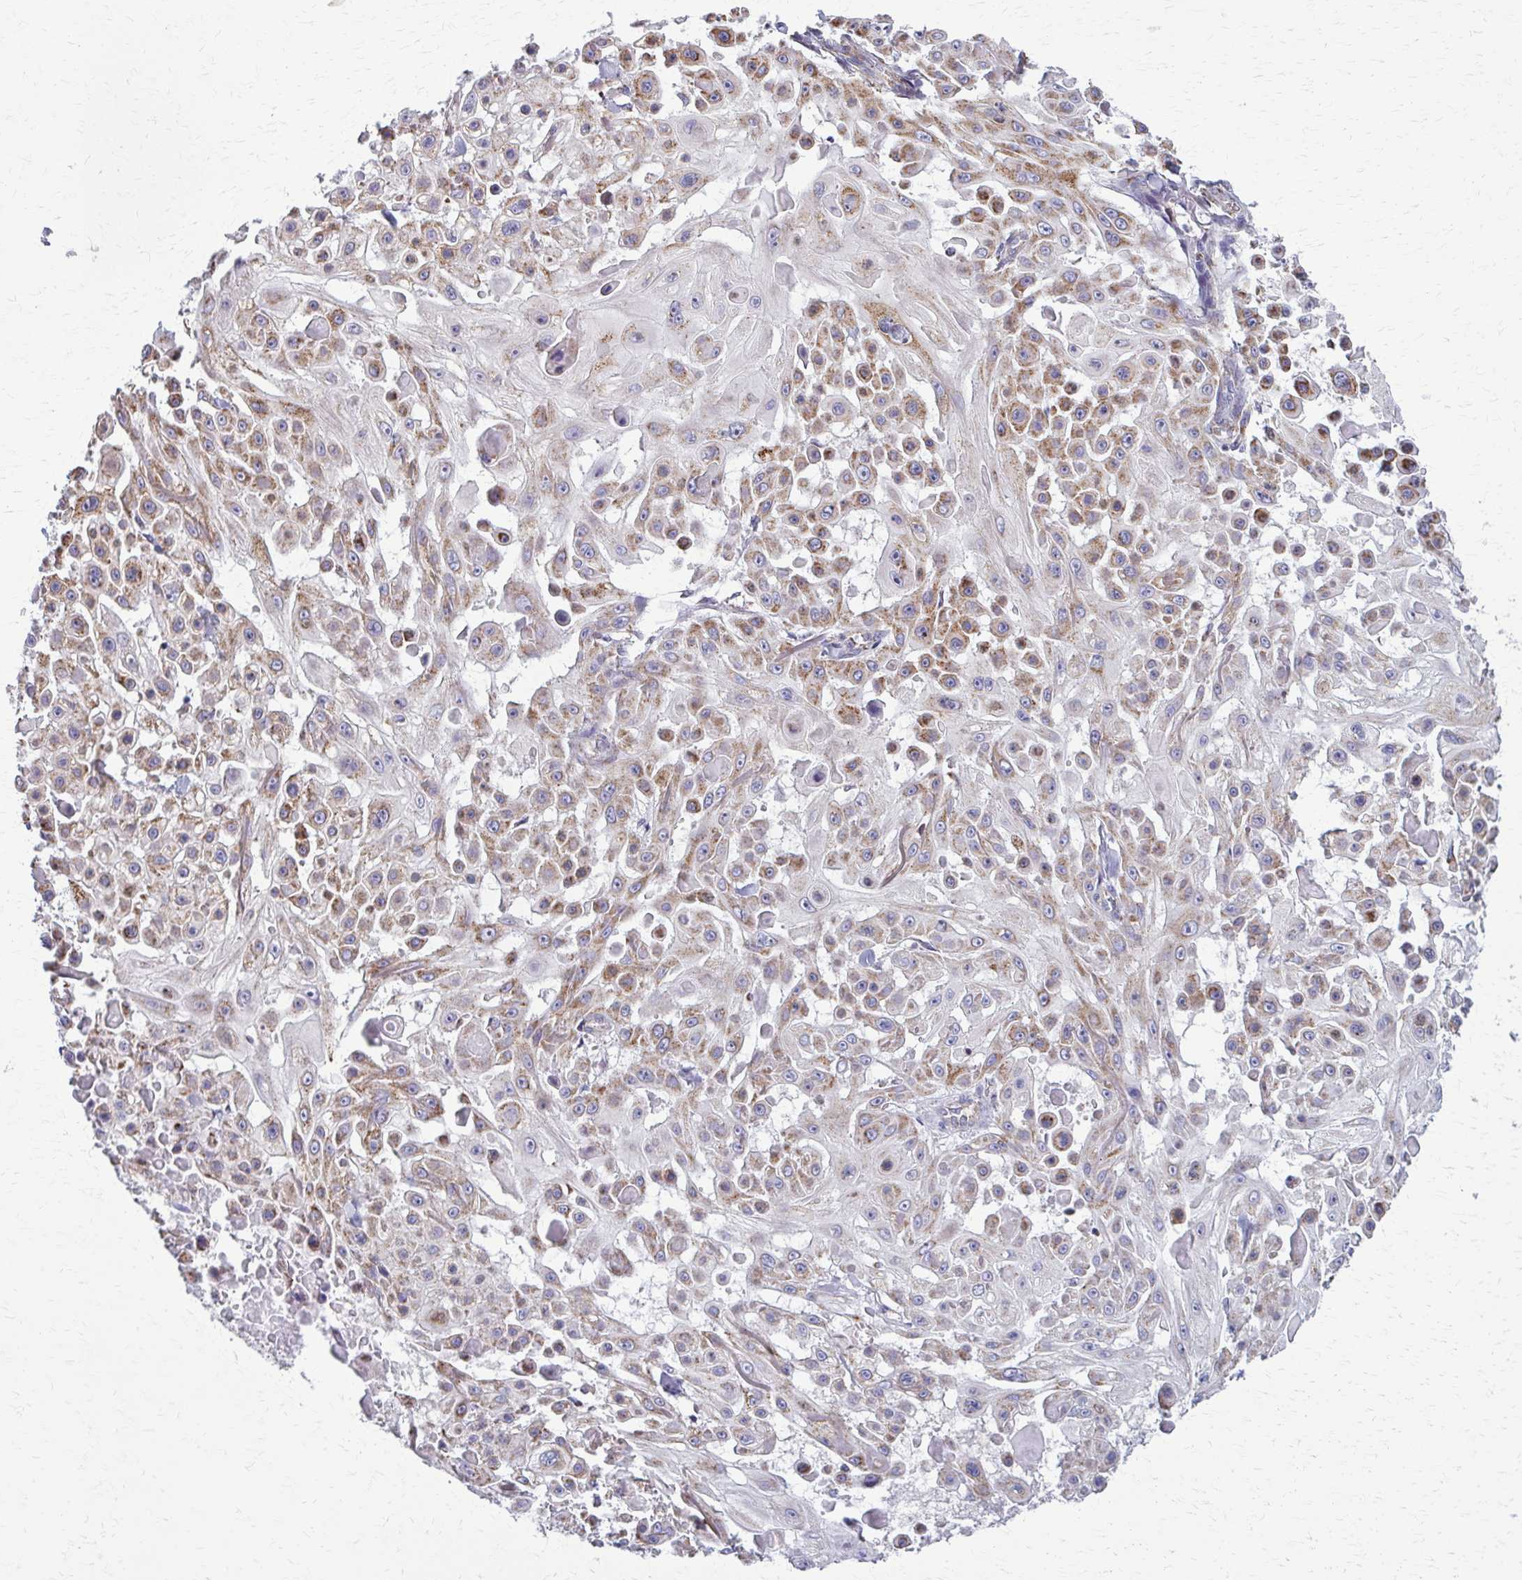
{"staining": {"intensity": "moderate", "quantity": ">75%", "location": "cytoplasmic/membranous"}, "tissue": "skin cancer", "cell_type": "Tumor cells", "image_type": "cancer", "snomed": [{"axis": "morphology", "description": "Squamous cell carcinoma, NOS"}, {"axis": "topography", "description": "Skin"}], "caption": "Moderate cytoplasmic/membranous expression is seen in approximately >75% of tumor cells in skin squamous cell carcinoma.", "gene": "TVP23A", "patient": {"sex": "male", "age": 91}}